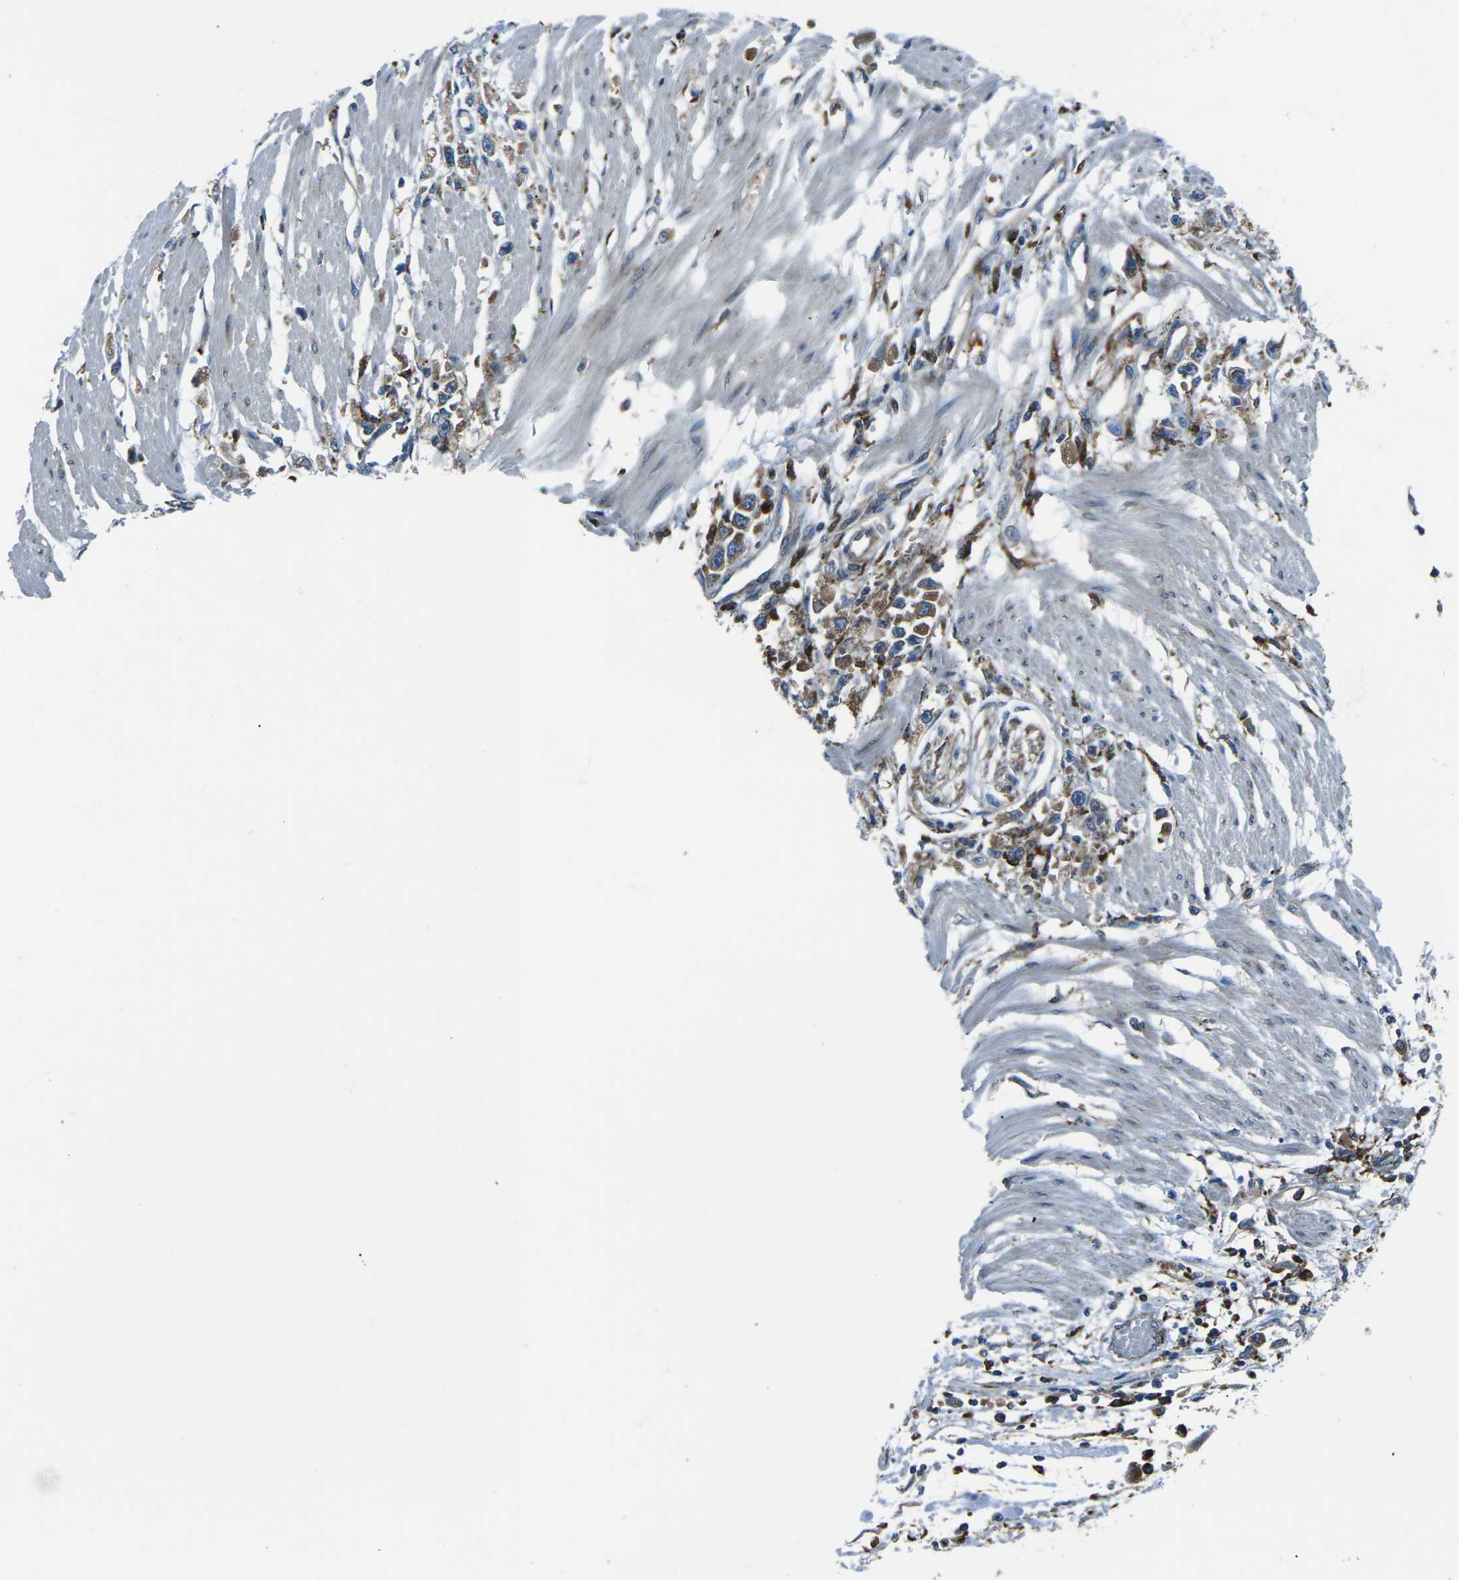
{"staining": {"intensity": "moderate", "quantity": ">75%", "location": "cytoplasmic/membranous"}, "tissue": "stomach cancer", "cell_type": "Tumor cells", "image_type": "cancer", "snomed": [{"axis": "morphology", "description": "Adenocarcinoma, NOS"}, {"axis": "topography", "description": "Stomach"}], "caption": "Human stomach adenocarcinoma stained with a brown dye demonstrates moderate cytoplasmic/membranous positive staining in about >75% of tumor cells.", "gene": "CDK17", "patient": {"sex": "female", "age": 59}}